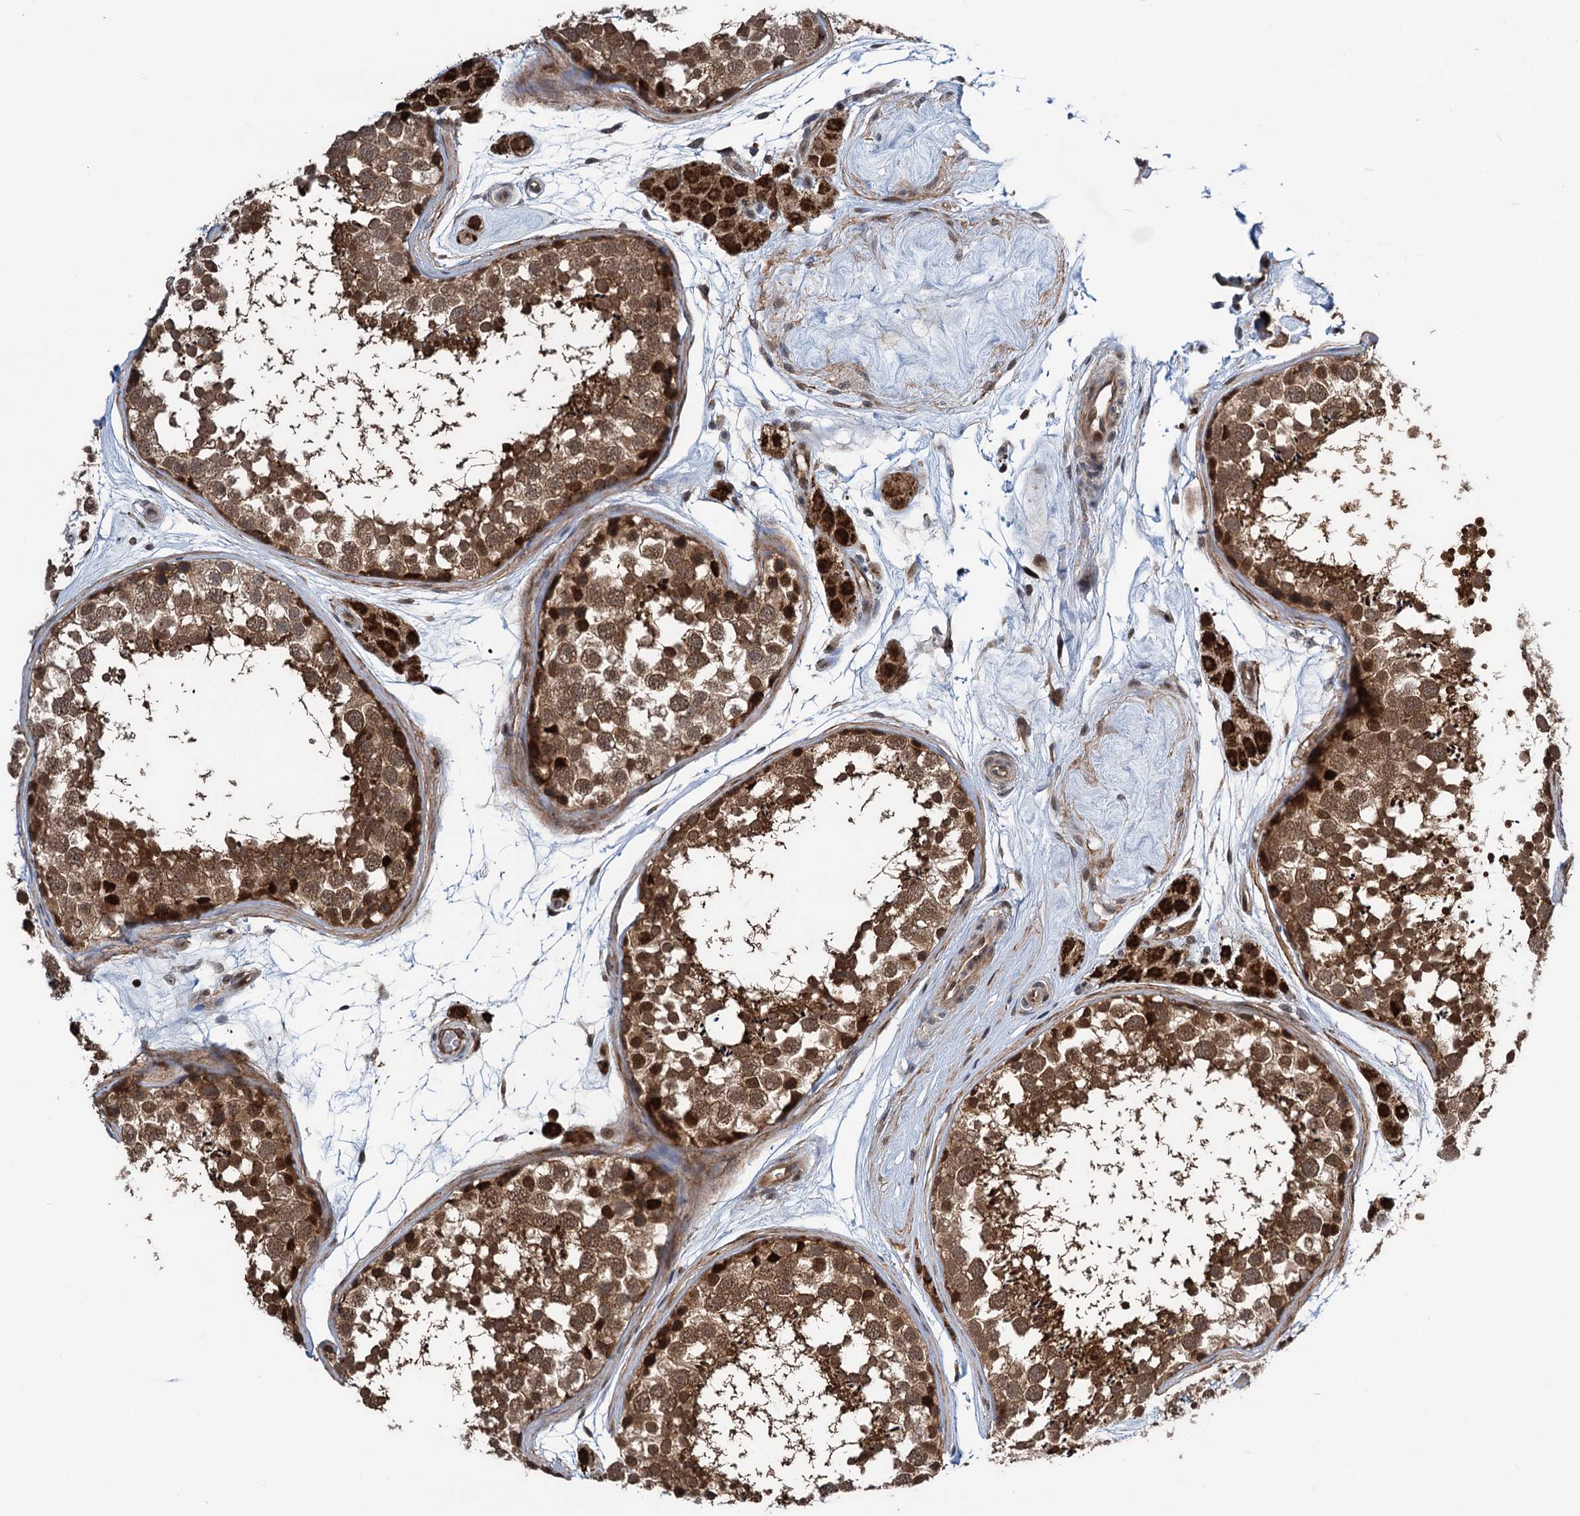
{"staining": {"intensity": "strong", "quantity": ">75%", "location": "cytoplasmic/membranous,nuclear"}, "tissue": "testis", "cell_type": "Cells in seminiferous ducts", "image_type": "normal", "snomed": [{"axis": "morphology", "description": "Normal tissue, NOS"}, {"axis": "topography", "description": "Testis"}], "caption": "Immunohistochemistry (IHC) of benign human testis displays high levels of strong cytoplasmic/membranous,nuclear expression in about >75% of cells in seminiferous ducts.", "gene": "GPBP1", "patient": {"sex": "male", "age": 56}}